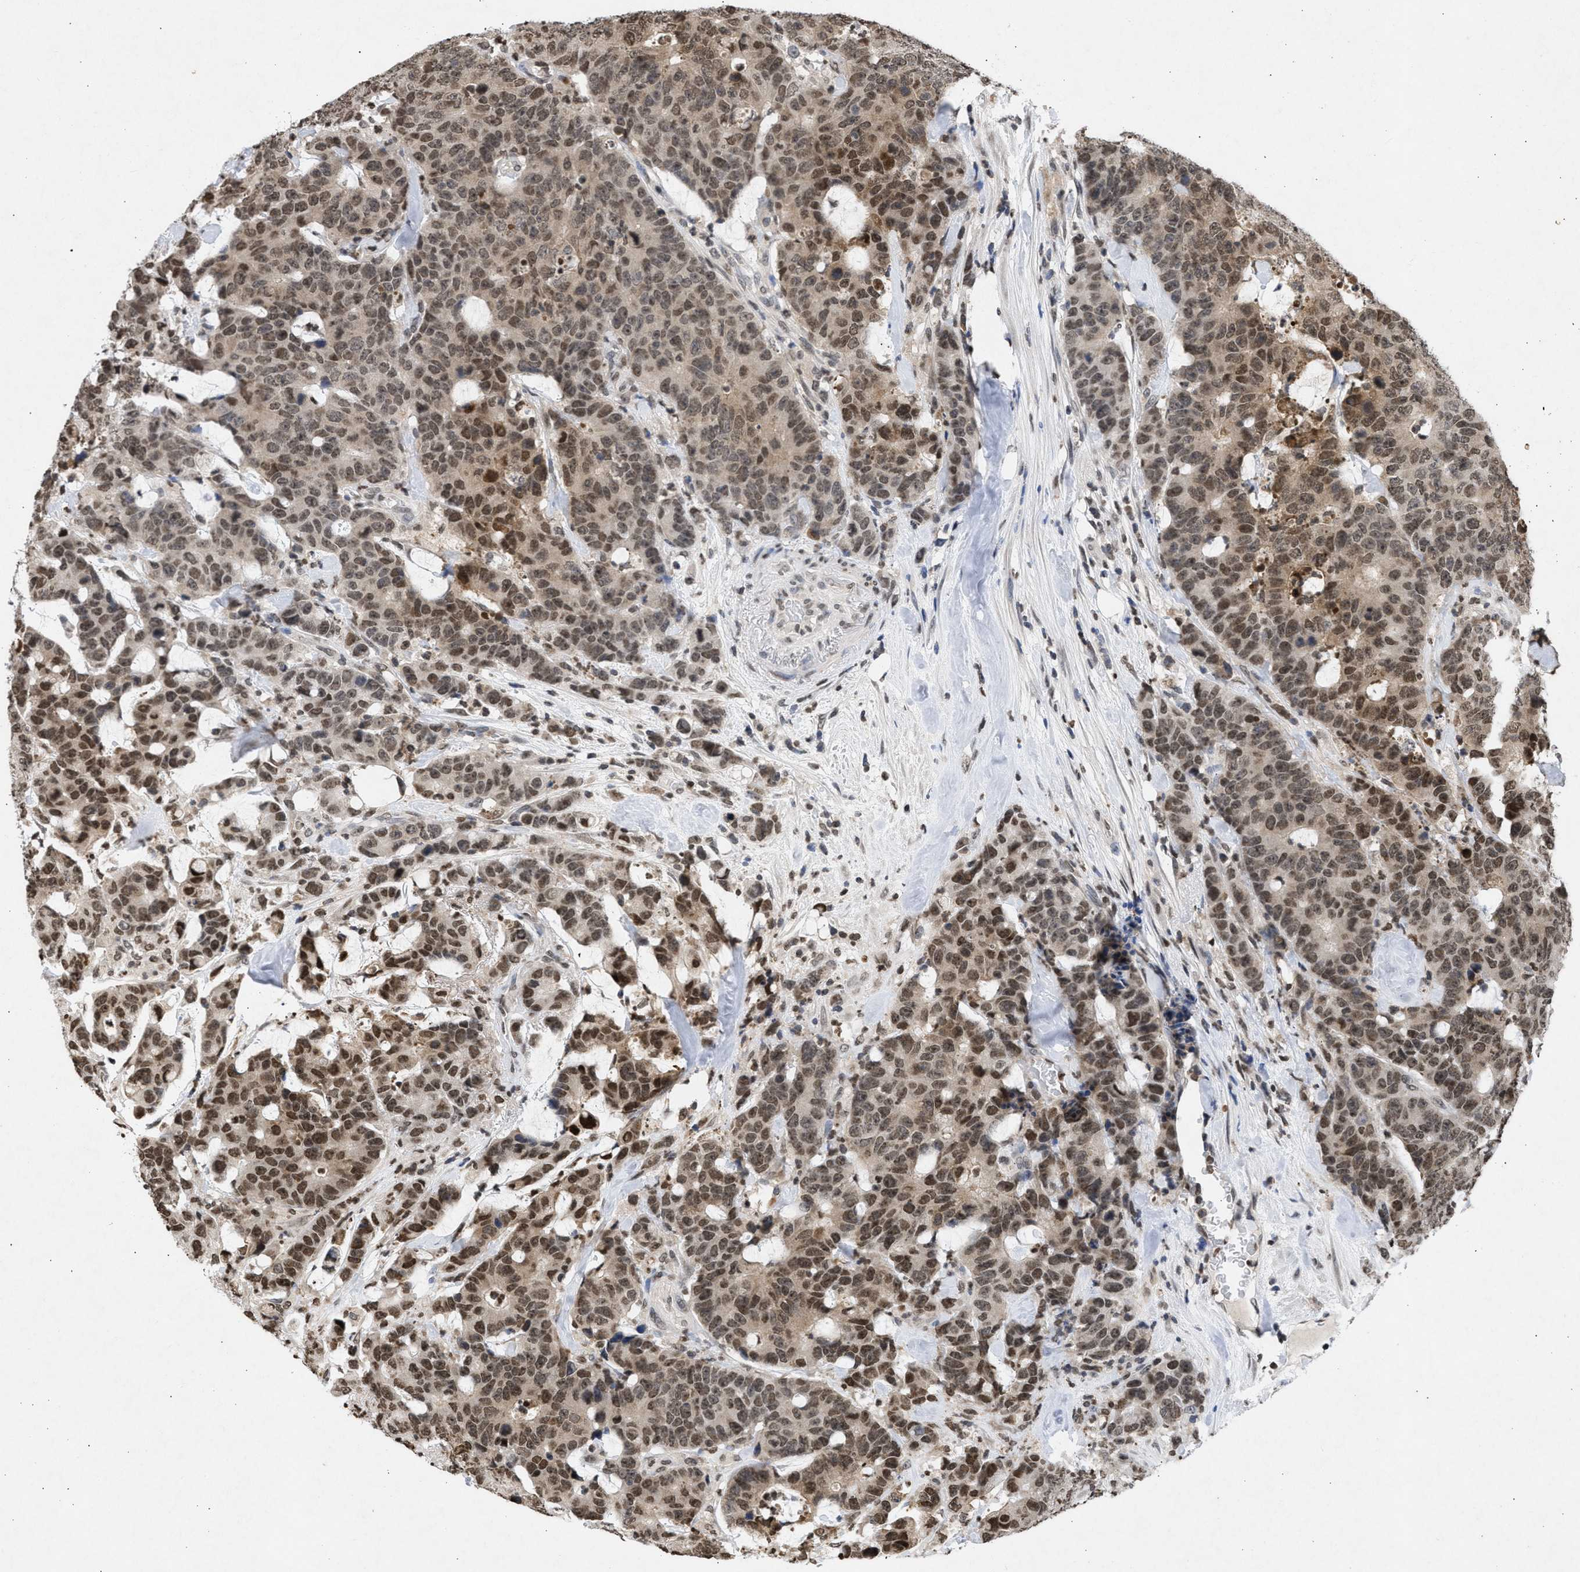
{"staining": {"intensity": "moderate", "quantity": ">75%", "location": "cytoplasmic/membranous,nuclear"}, "tissue": "colorectal cancer", "cell_type": "Tumor cells", "image_type": "cancer", "snomed": [{"axis": "morphology", "description": "Adenocarcinoma, NOS"}, {"axis": "topography", "description": "Colon"}], "caption": "DAB (3,3'-diaminobenzidine) immunohistochemical staining of colorectal cancer shows moderate cytoplasmic/membranous and nuclear protein positivity in about >75% of tumor cells. Using DAB (3,3'-diaminobenzidine) (brown) and hematoxylin (blue) stains, captured at high magnification using brightfield microscopy.", "gene": "NUP35", "patient": {"sex": "female", "age": 86}}